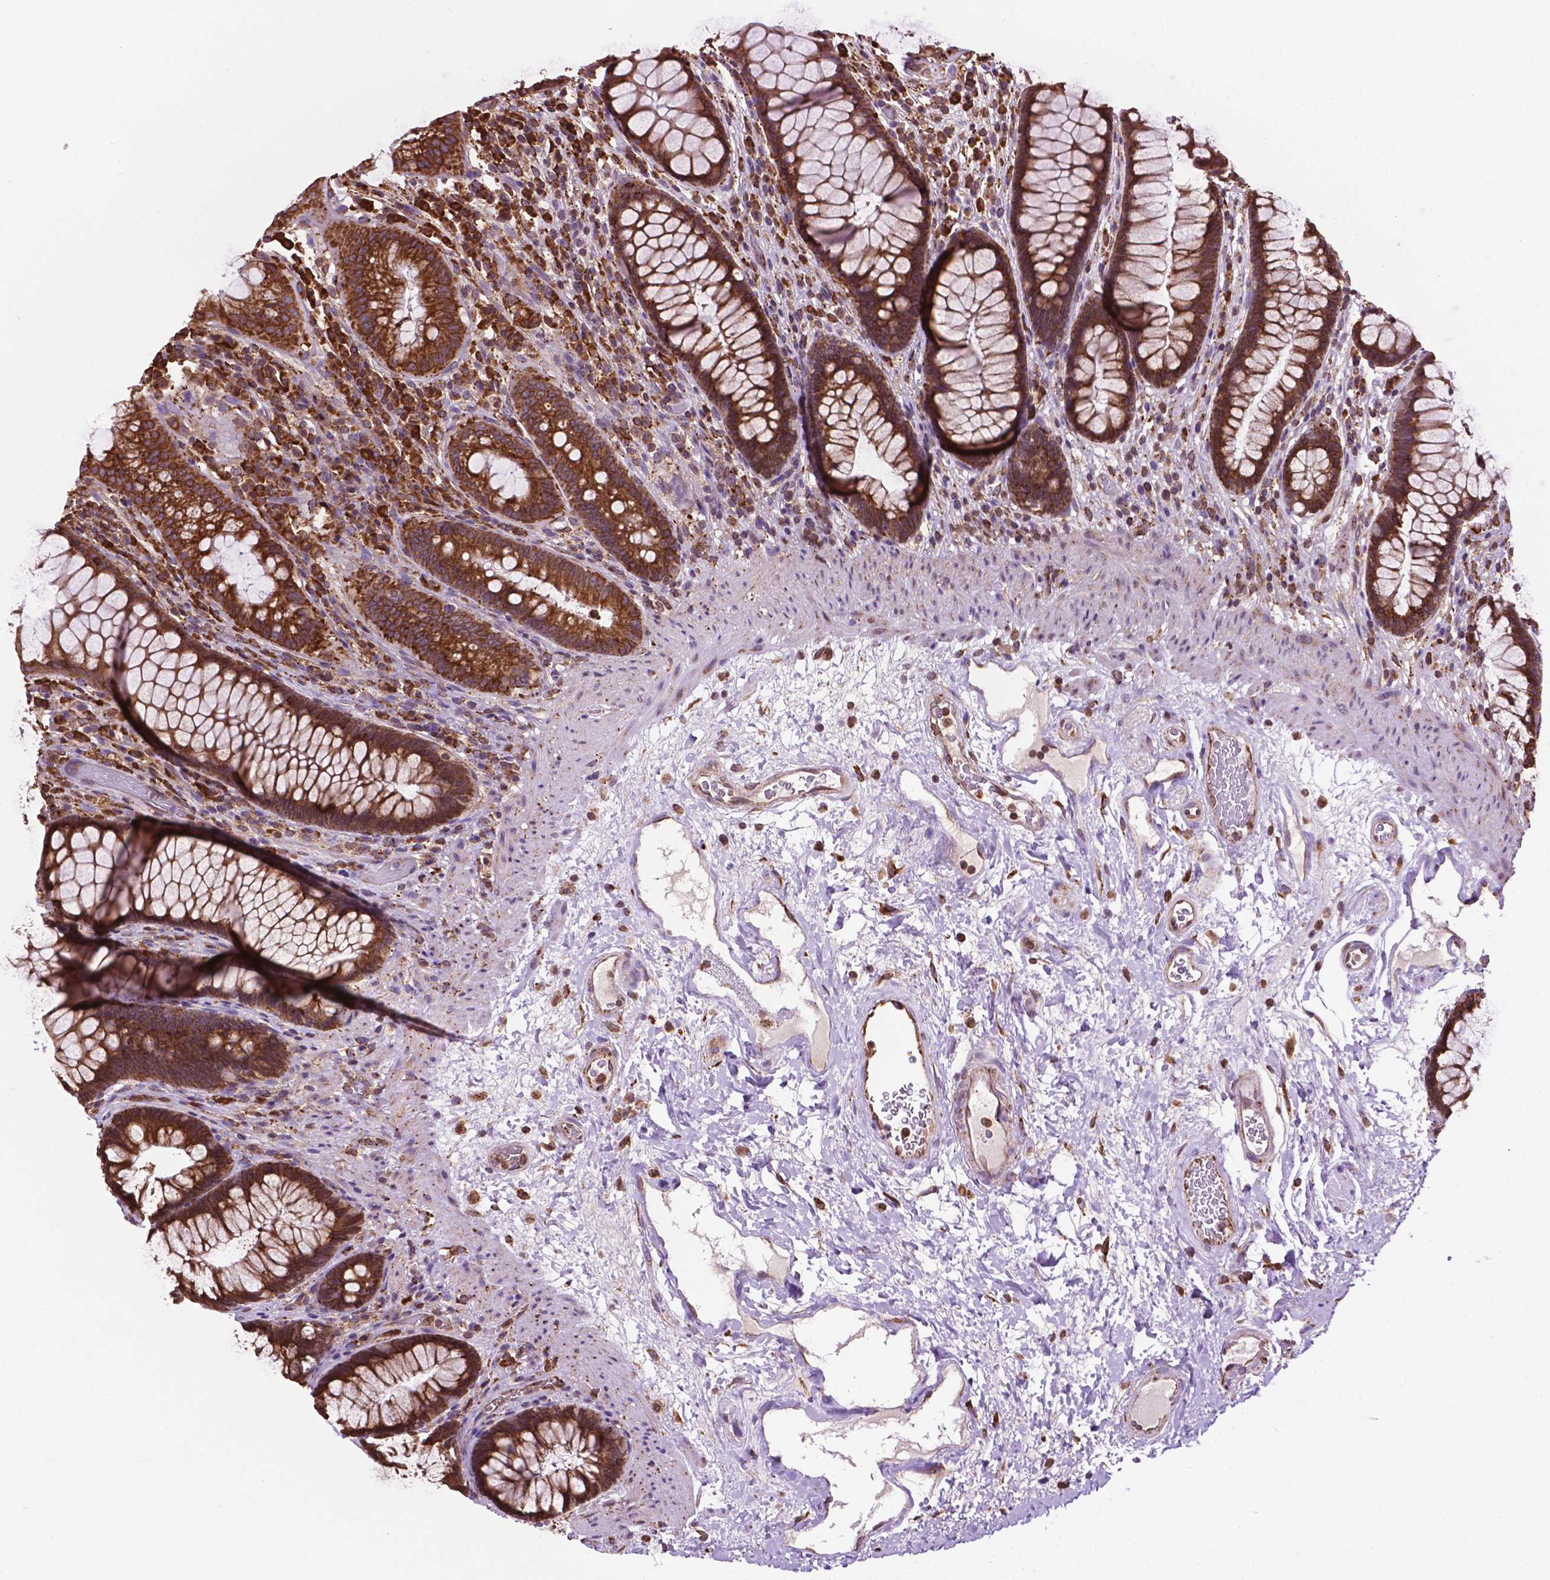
{"staining": {"intensity": "strong", "quantity": ">75%", "location": "cytoplasmic/membranous"}, "tissue": "rectum", "cell_type": "Glandular cells", "image_type": "normal", "snomed": [{"axis": "morphology", "description": "Normal tissue, NOS"}, {"axis": "topography", "description": "Rectum"}], "caption": "An immunohistochemistry photomicrograph of unremarkable tissue is shown. Protein staining in brown labels strong cytoplasmic/membranous positivity in rectum within glandular cells. (Brightfield microscopy of DAB IHC at high magnification).", "gene": "GANAB", "patient": {"sex": "male", "age": 72}}